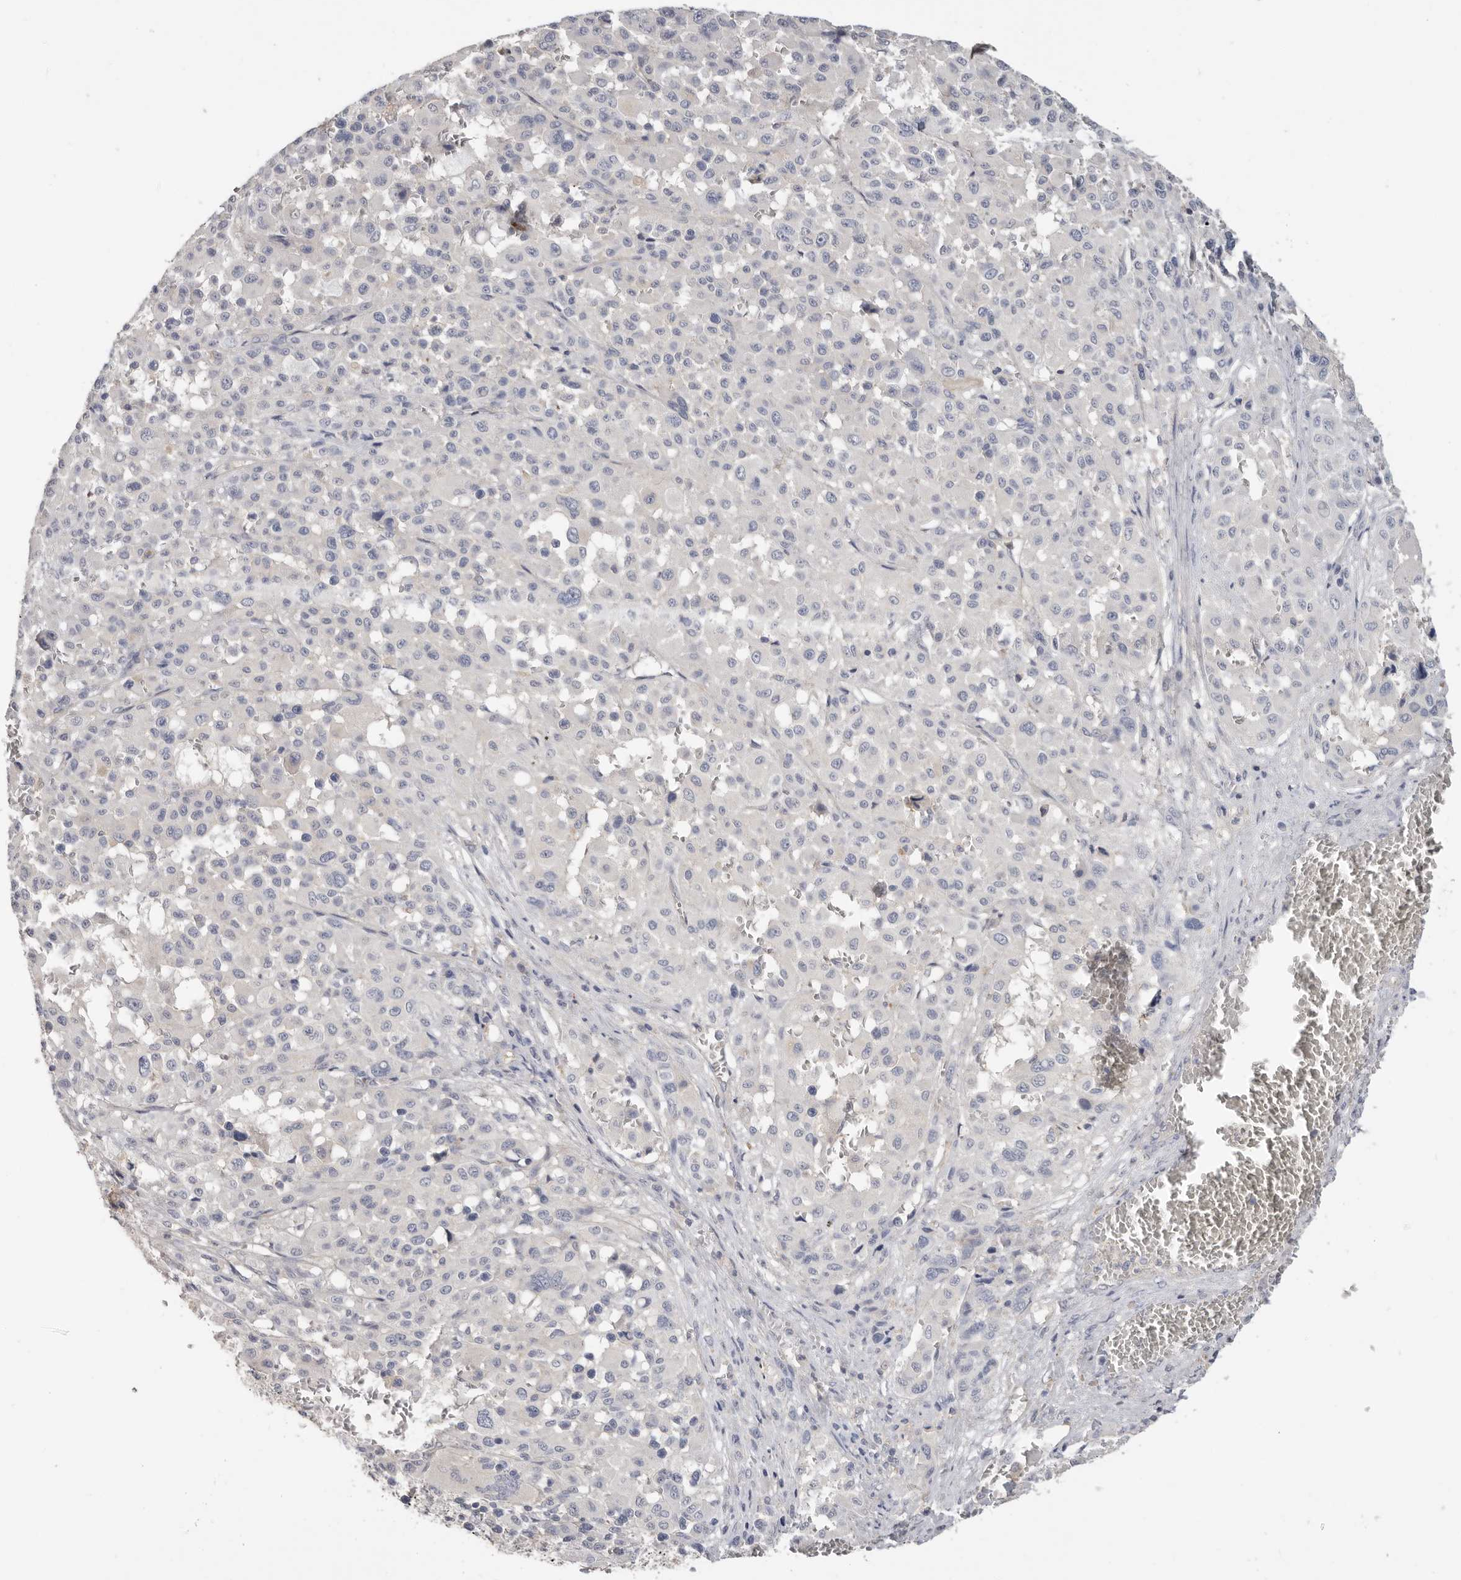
{"staining": {"intensity": "negative", "quantity": "none", "location": "none"}, "tissue": "melanoma", "cell_type": "Tumor cells", "image_type": "cancer", "snomed": [{"axis": "morphology", "description": "Malignant melanoma, Metastatic site"}, {"axis": "topography", "description": "Skin"}], "caption": "A high-resolution image shows IHC staining of melanoma, which reveals no significant staining in tumor cells. (DAB immunohistochemistry with hematoxylin counter stain).", "gene": "WDTC1", "patient": {"sex": "female", "age": 74}}